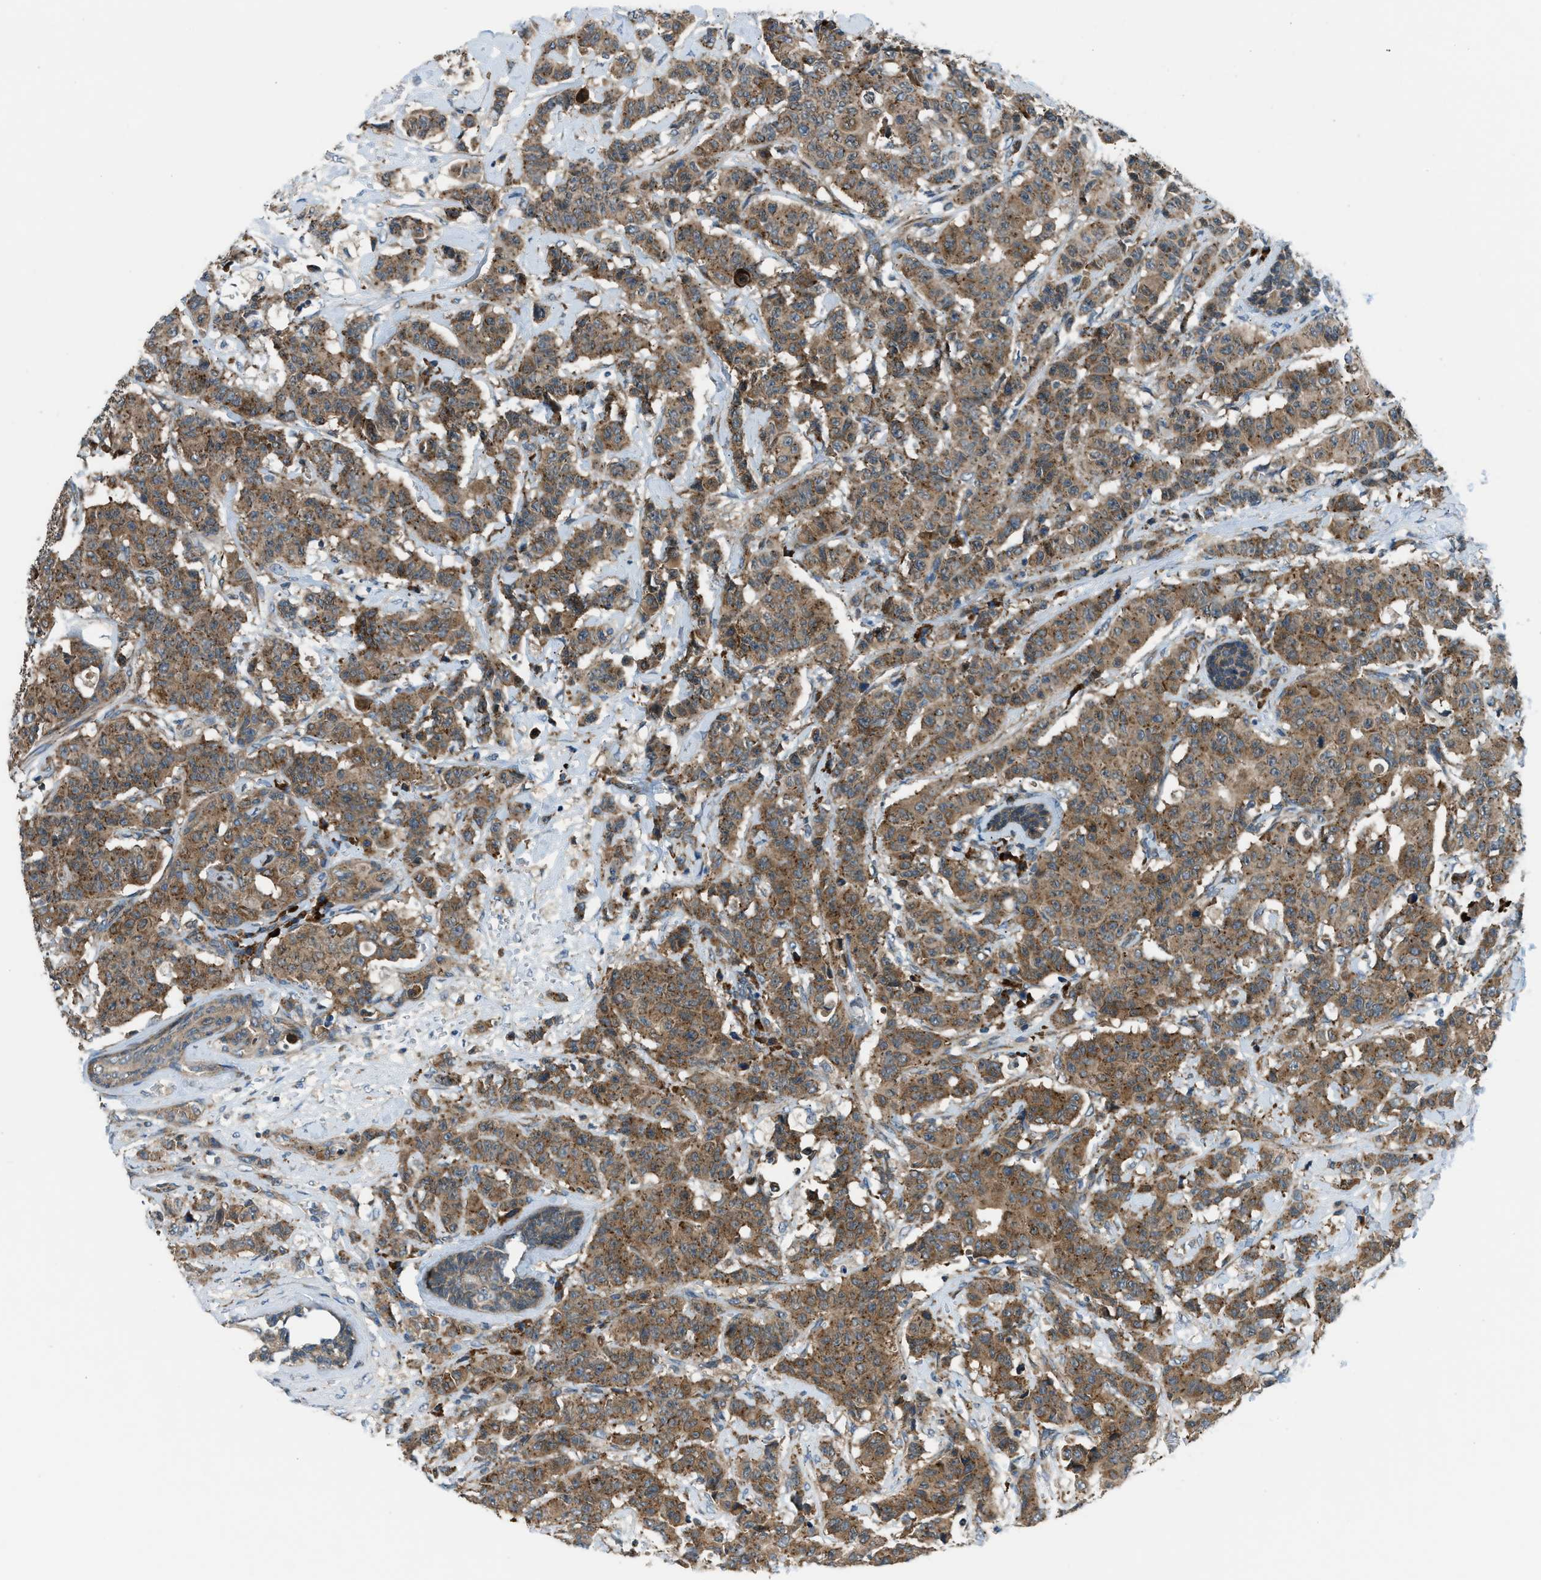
{"staining": {"intensity": "moderate", "quantity": ">75%", "location": "cytoplasmic/membranous"}, "tissue": "breast cancer", "cell_type": "Tumor cells", "image_type": "cancer", "snomed": [{"axis": "morphology", "description": "Normal tissue, NOS"}, {"axis": "morphology", "description": "Duct carcinoma"}, {"axis": "topography", "description": "Breast"}], "caption": "IHC photomicrograph of breast cancer (infiltrating ductal carcinoma) stained for a protein (brown), which reveals medium levels of moderate cytoplasmic/membranous expression in about >75% of tumor cells.", "gene": "EDARADD", "patient": {"sex": "female", "age": 40}}